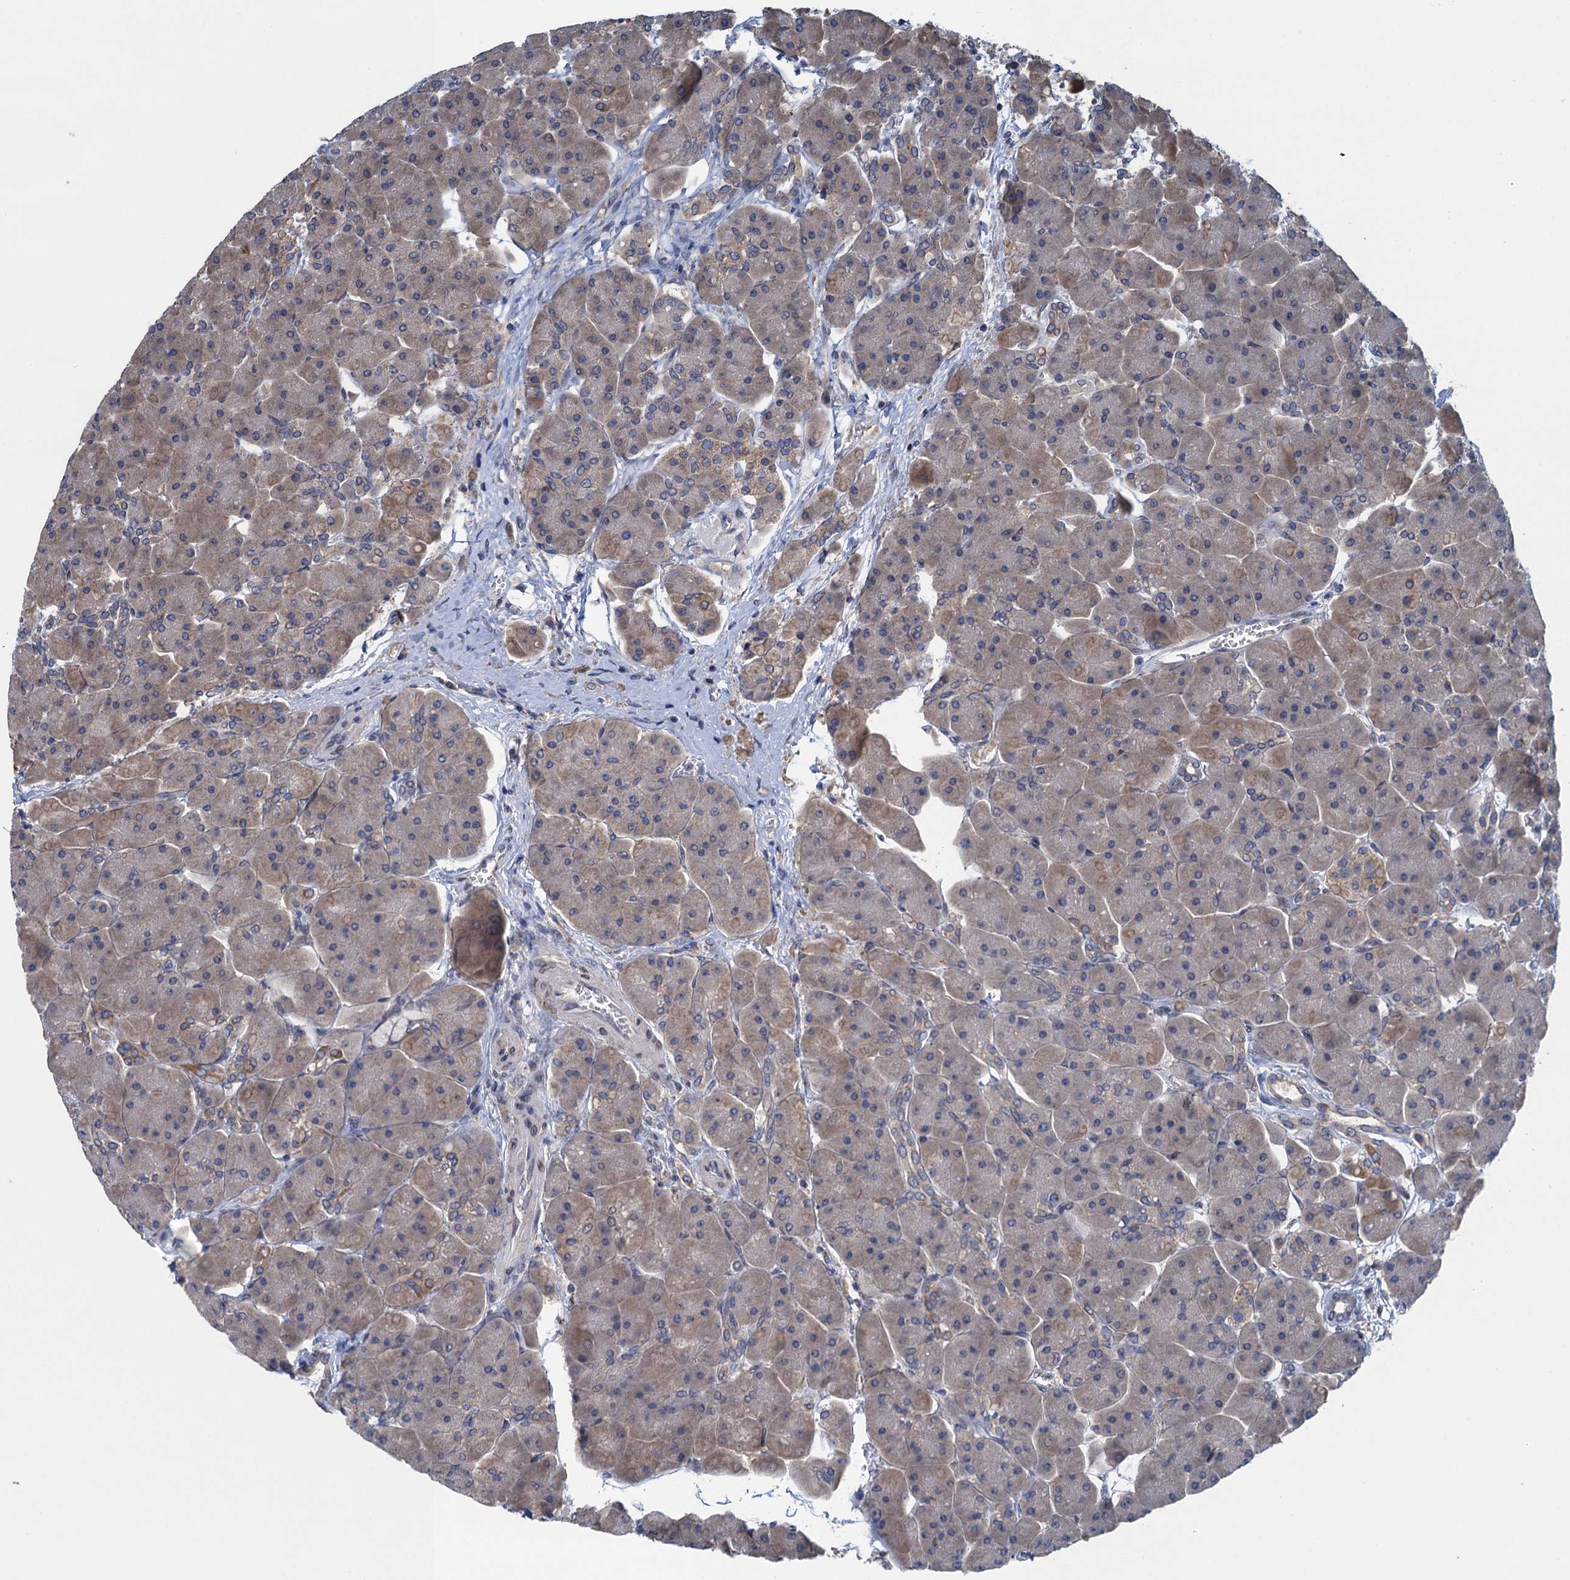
{"staining": {"intensity": "weak", "quantity": "25%-75%", "location": "cytoplasmic/membranous"}, "tissue": "pancreas", "cell_type": "Exocrine glandular cells", "image_type": "normal", "snomed": [{"axis": "morphology", "description": "Normal tissue, NOS"}, {"axis": "topography", "description": "Pancreas"}], "caption": "The photomicrograph exhibits staining of unremarkable pancreas, revealing weak cytoplasmic/membranous protein staining (brown color) within exocrine glandular cells.", "gene": "CTU2", "patient": {"sex": "male", "age": 66}}